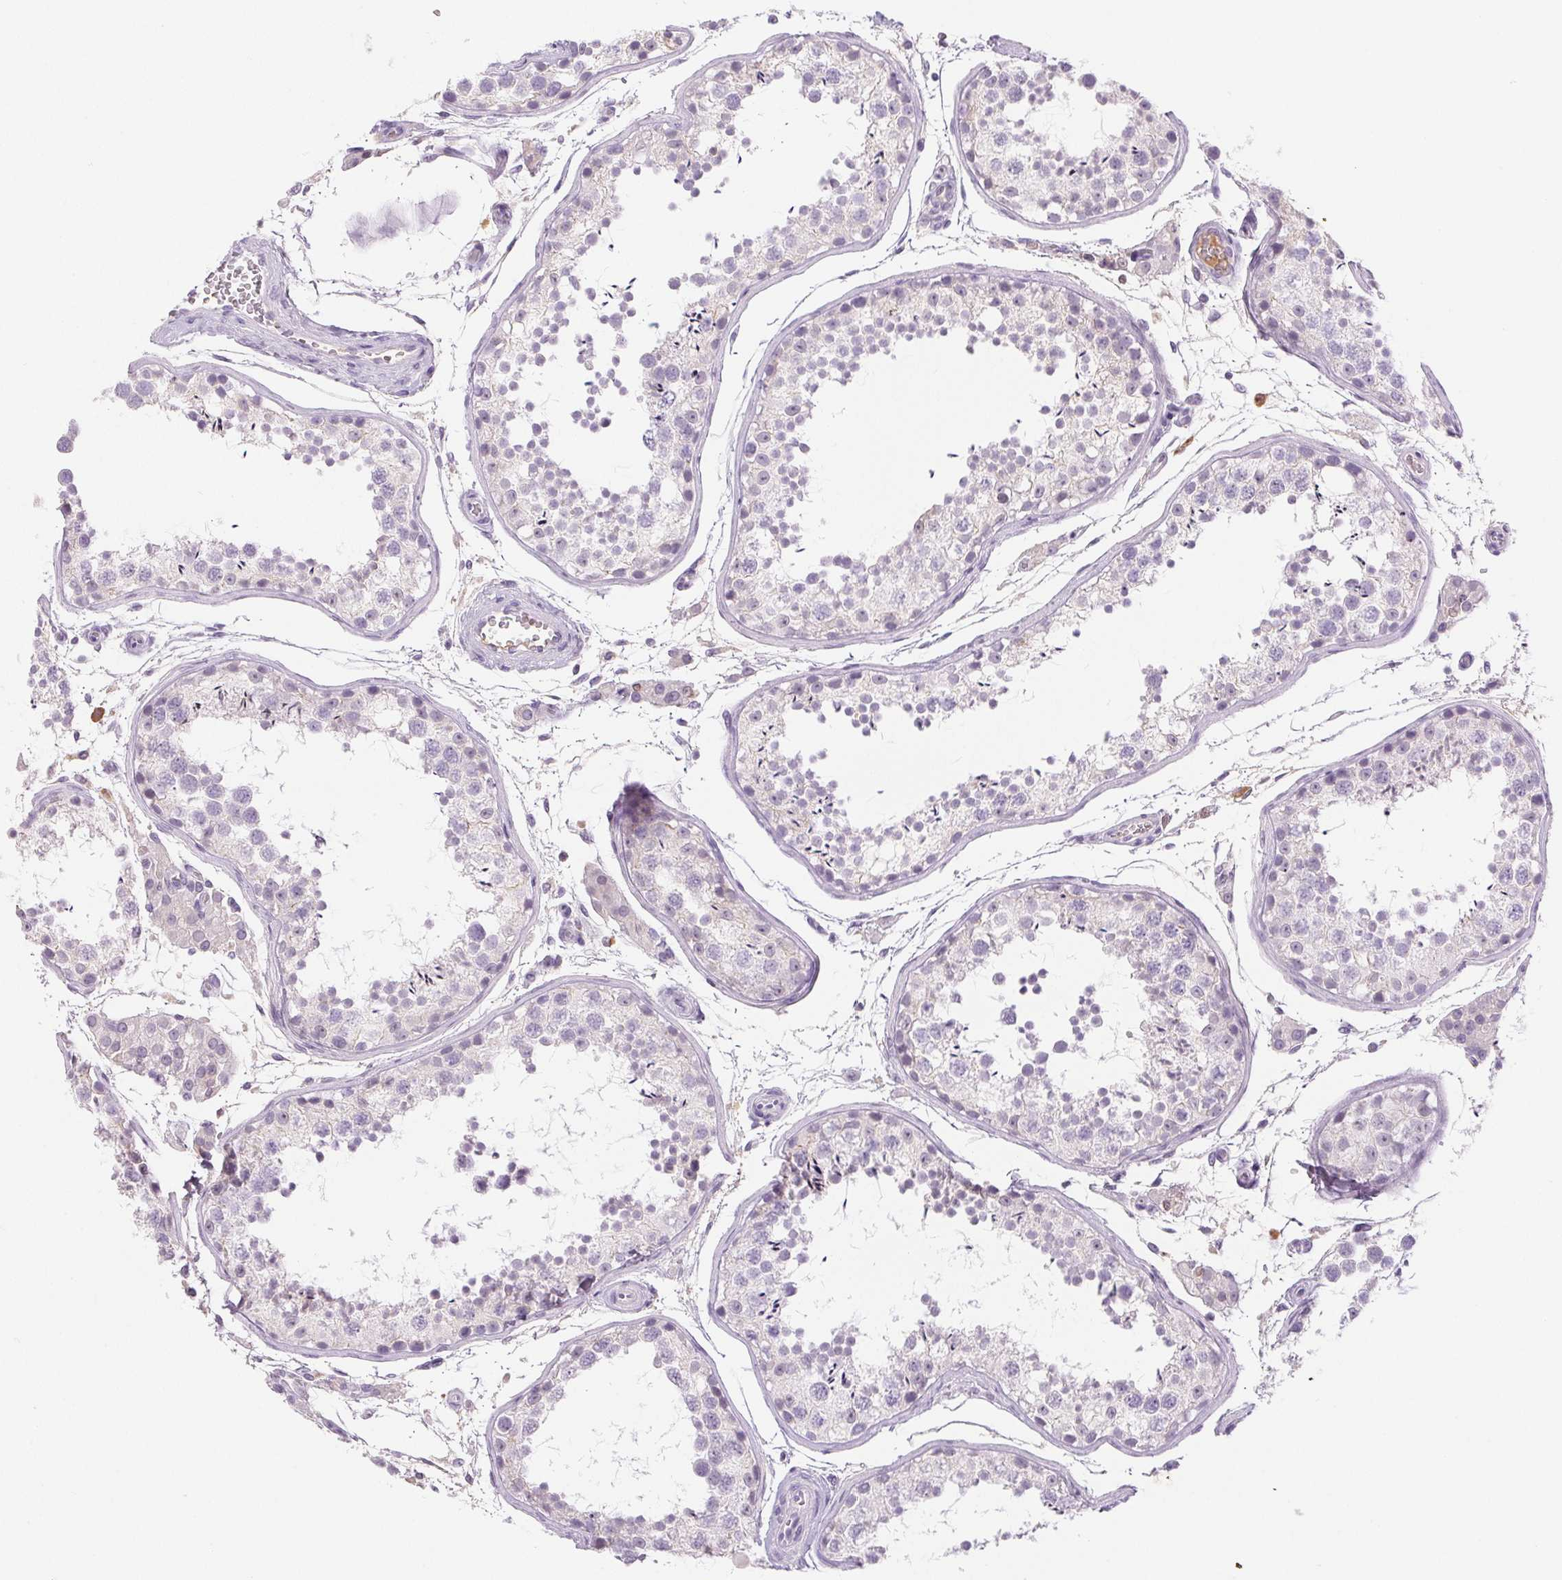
{"staining": {"intensity": "negative", "quantity": "none", "location": "none"}, "tissue": "testis", "cell_type": "Cells in seminiferous ducts", "image_type": "normal", "snomed": [{"axis": "morphology", "description": "Normal tissue, NOS"}, {"axis": "topography", "description": "Testis"}], "caption": "This is an immunohistochemistry histopathology image of benign human testis. There is no expression in cells in seminiferous ducts.", "gene": "IFIT1B", "patient": {"sex": "male", "age": 29}}